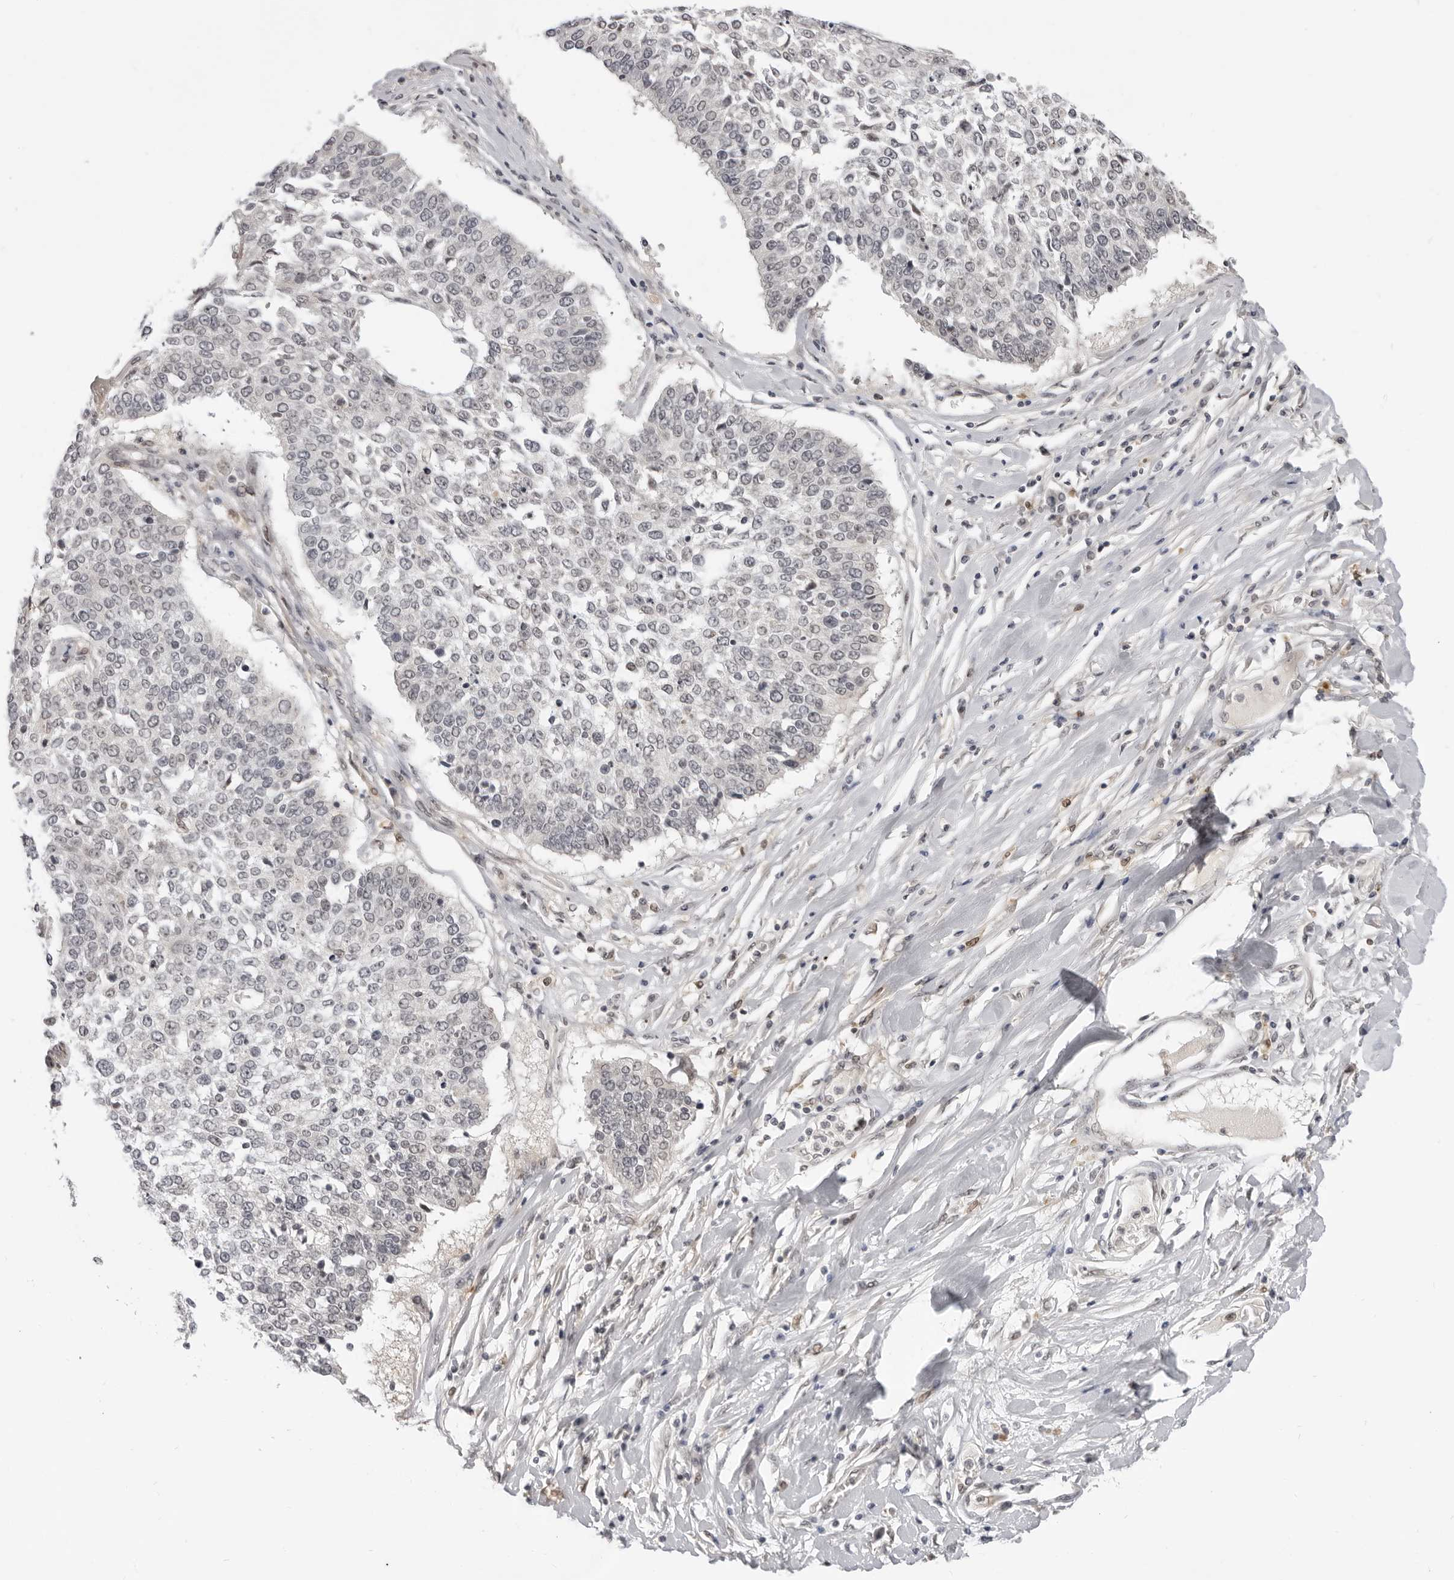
{"staining": {"intensity": "weak", "quantity": "25%-75%", "location": "nuclear"}, "tissue": "lung cancer", "cell_type": "Tumor cells", "image_type": "cancer", "snomed": [{"axis": "morphology", "description": "Normal tissue, NOS"}, {"axis": "morphology", "description": "Squamous cell carcinoma, NOS"}, {"axis": "topography", "description": "Cartilage tissue"}, {"axis": "topography", "description": "Bronchus"}, {"axis": "topography", "description": "Lung"}, {"axis": "topography", "description": "Peripheral nerve tissue"}], "caption": "A brown stain labels weak nuclear positivity of a protein in lung cancer (squamous cell carcinoma) tumor cells. (IHC, brightfield microscopy, high magnification).", "gene": "SRGAP2", "patient": {"sex": "female", "age": 49}}